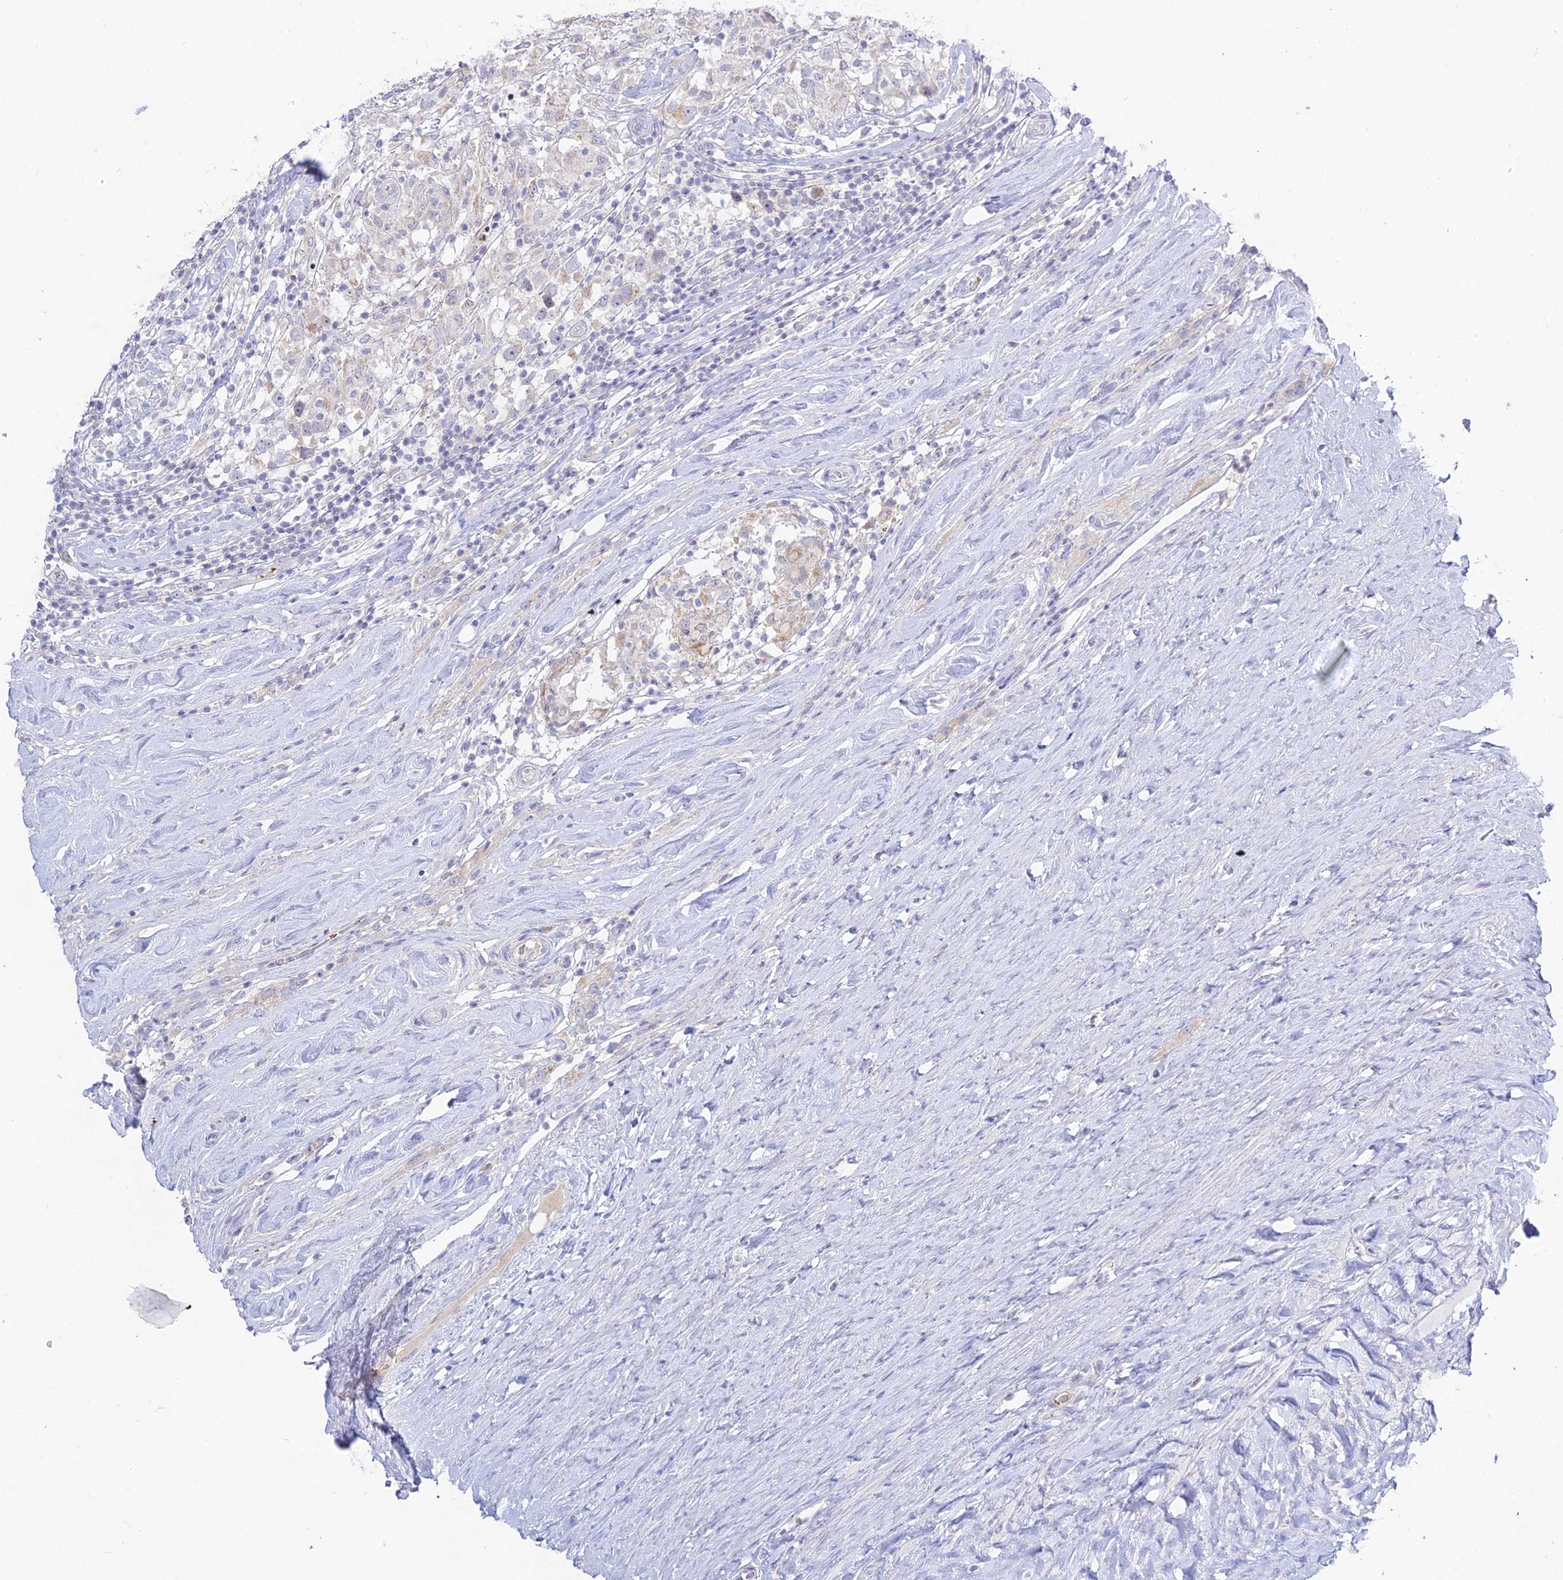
{"staining": {"intensity": "negative", "quantity": "none", "location": "none"}, "tissue": "testis cancer", "cell_type": "Tumor cells", "image_type": "cancer", "snomed": [{"axis": "morphology", "description": "Seminoma, NOS"}, {"axis": "topography", "description": "Testis"}], "caption": "Testis cancer (seminoma) was stained to show a protein in brown. There is no significant positivity in tumor cells.", "gene": "TMEM40", "patient": {"sex": "male", "age": 46}}